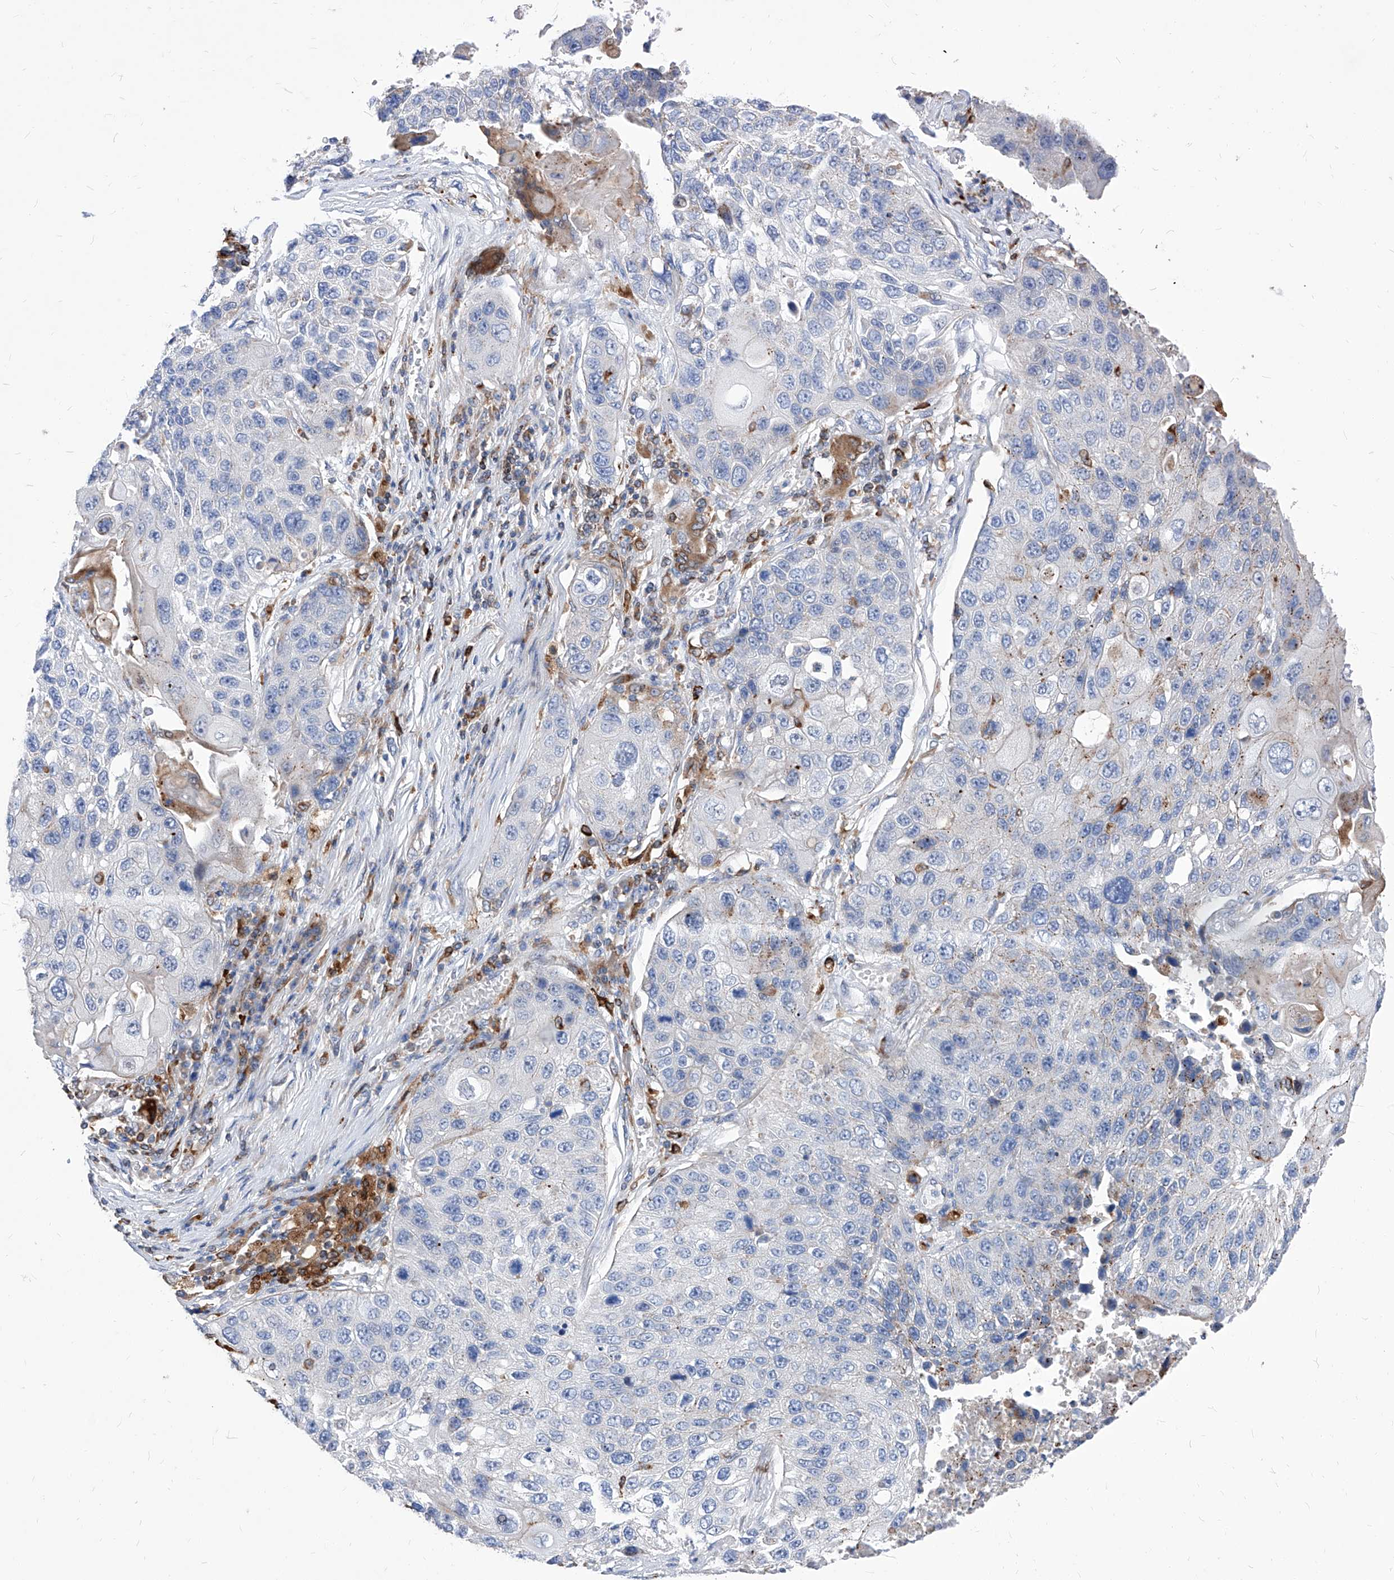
{"staining": {"intensity": "negative", "quantity": "none", "location": "none"}, "tissue": "lung cancer", "cell_type": "Tumor cells", "image_type": "cancer", "snomed": [{"axis": "morphology", "description": "Squamous cell carcinoma, NOS"}, {"axis": "topography", "description": "Lung"}], "caption": "Immunohistochemistry histopathology image of neoplastic tissue: human squamous cell carcinoma (lung) stained with DAB (3,3'-diaminobenzidine) displays no significant protein positivity in tumor cells.", "gene": "UBOX5", "patient": {"sex": "male", "age": 61}}